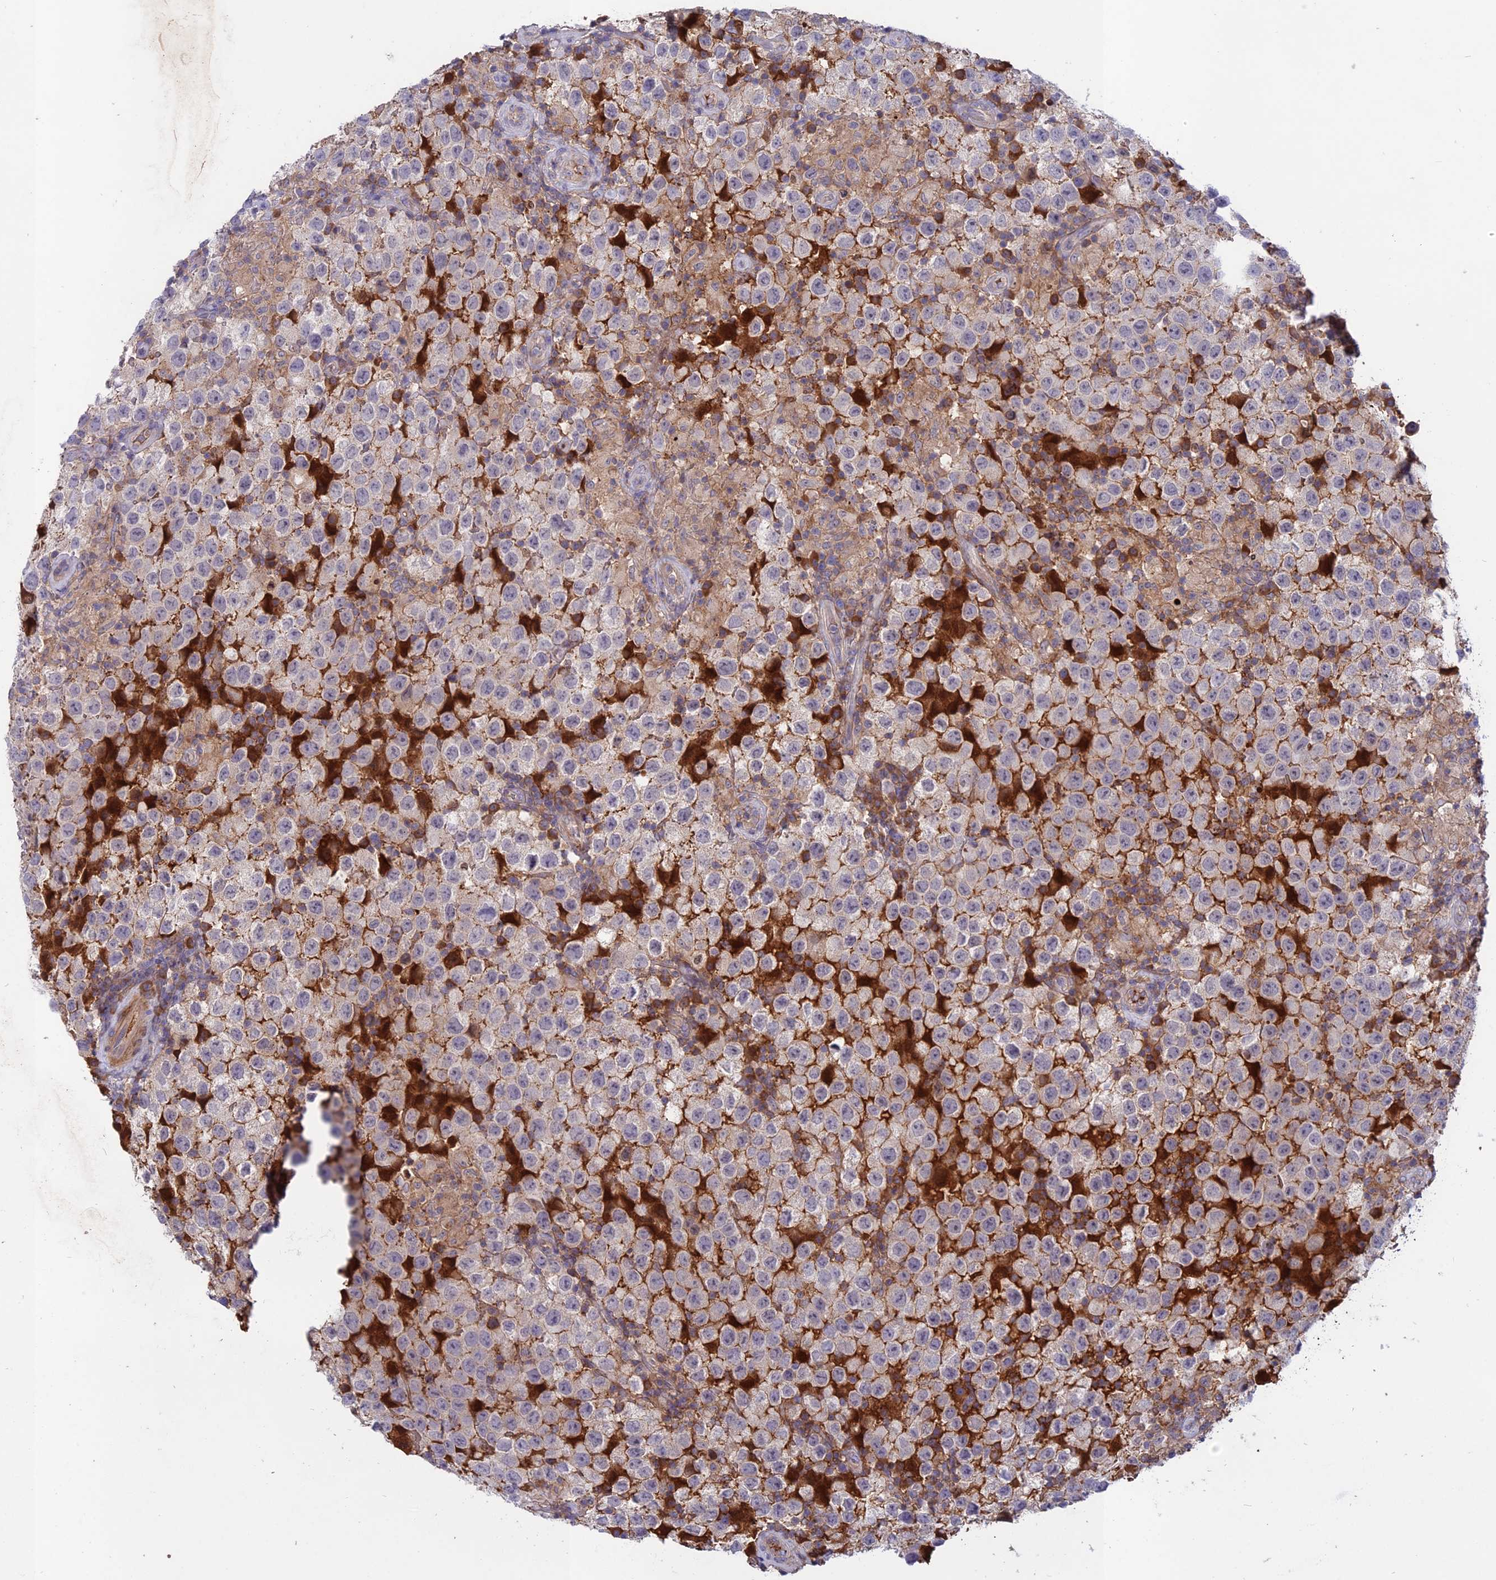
{"staining": {"intensity": "negative", "quantity": "none", "location": "none"}, "tissue": "testis cancer", "cell_type": "Tumor cells", "image_type": "cancer", "snomed": [{"axis": "morphology", "description": "Seminoma, NOS"}, {"axis": "morphology", "description": "Carcinoma, Embryonal, NOS"}, {"axis": "topography", "description": "Testis"}], "caption": "Immunohistochemical staining of human testis embryonal carcinoma demonstrates no significant expression in tumor cells.", "gene": "ADO", "patient": {"sex": "male", "age": 41}}